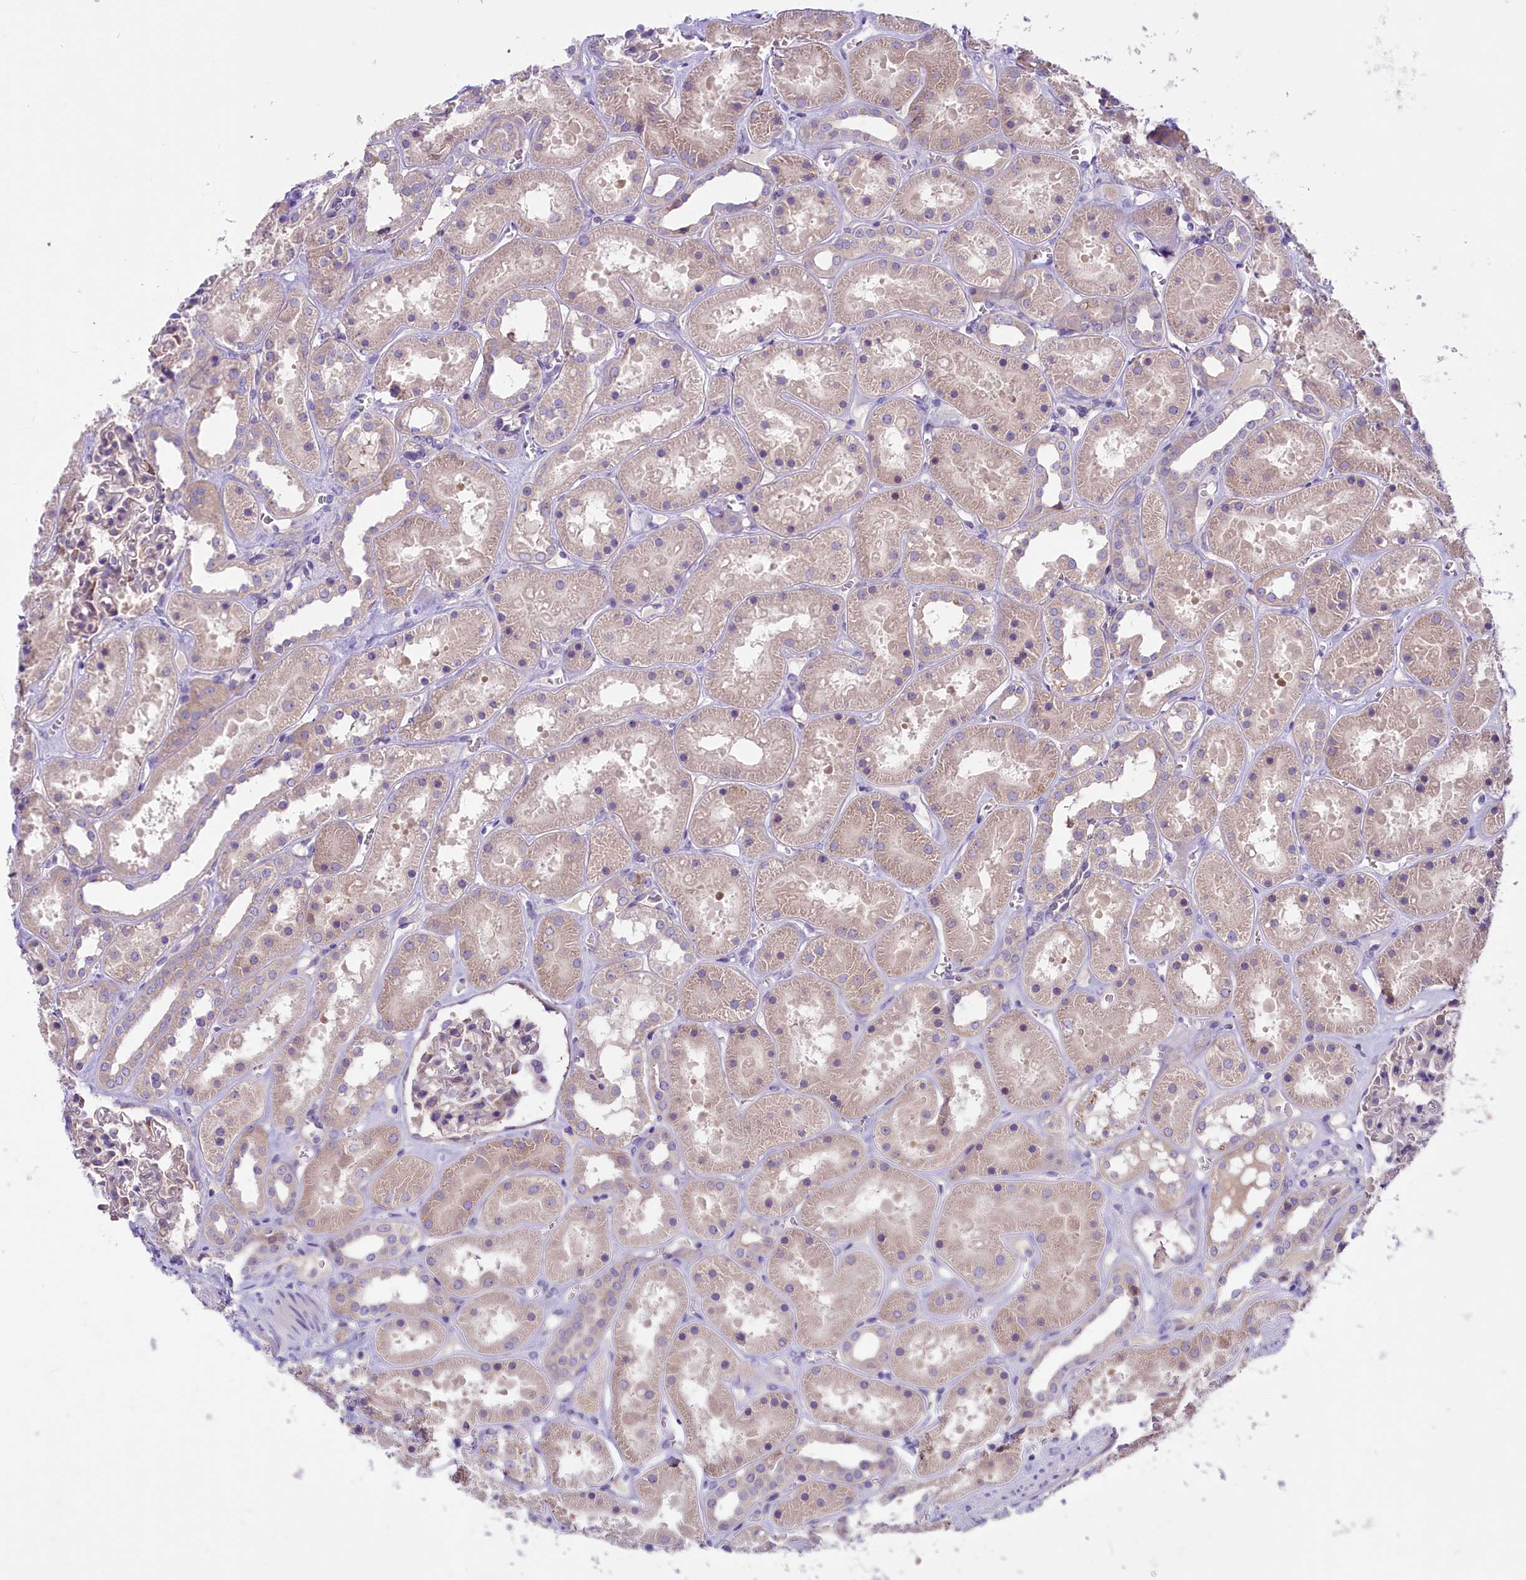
{"staining": {"intensity": "weak", "quantity": "25%-75%", "location": "cytoplasmic/membranous"}, "tissue": "kidney", "cell_type": "Cells in glomeruli", "image_type": "normal", "snomed": [{"axis": "morphology", "description": "Normal tissue, NOS"}, {"axis": "topography", "description": "Kidney"}], "caption": "Immunohistochemical staining of benign kidney demonstrates weak cytoplasmic/membranous protein expression in approximately 25%-75% of cells in glomeruli.", "gene": "CD99L2", "patient": {"sex": "female", "age": 41}}